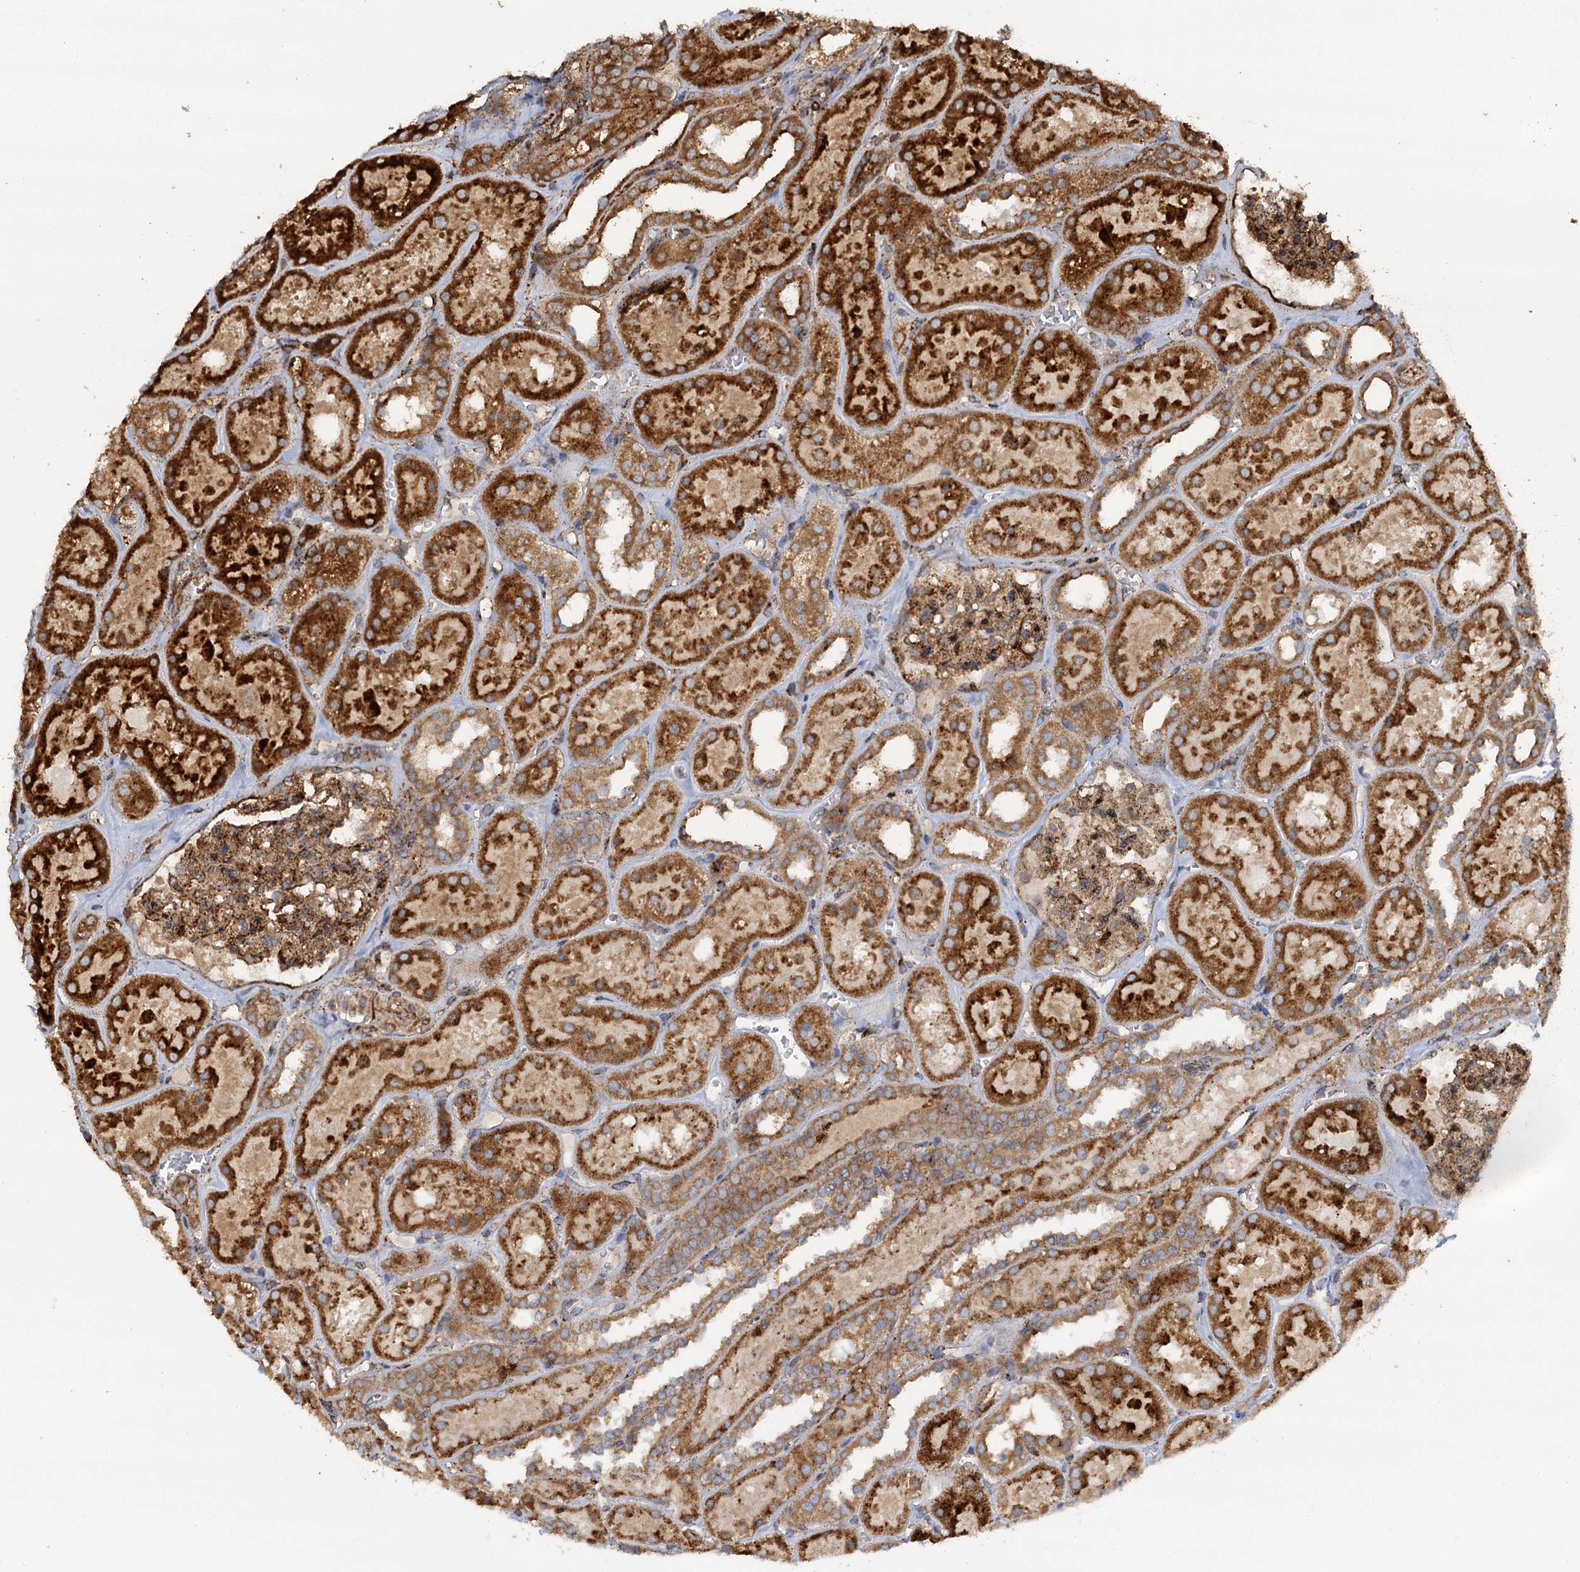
{"staining": {"intensity": "moderate", "quantity": ">75%", "location": "cytoplasmic/membranous"}, "tissue": "kidney", "cell_type": "Cells in glomeruli", "image_type": "normal", "snomed": [{"axis": "morphology", "description": "Normal tissue, NOS"}, {"axis": "topography", "description": "Kidney"}], "caption": "Protein expression analysis of normal kidney exhibits moderate cytoplasmic/membranous positivity in about >75% of cells in glomeruli.", "gene": "WDR73", "patient": {"sex": "female", "age": 41}}